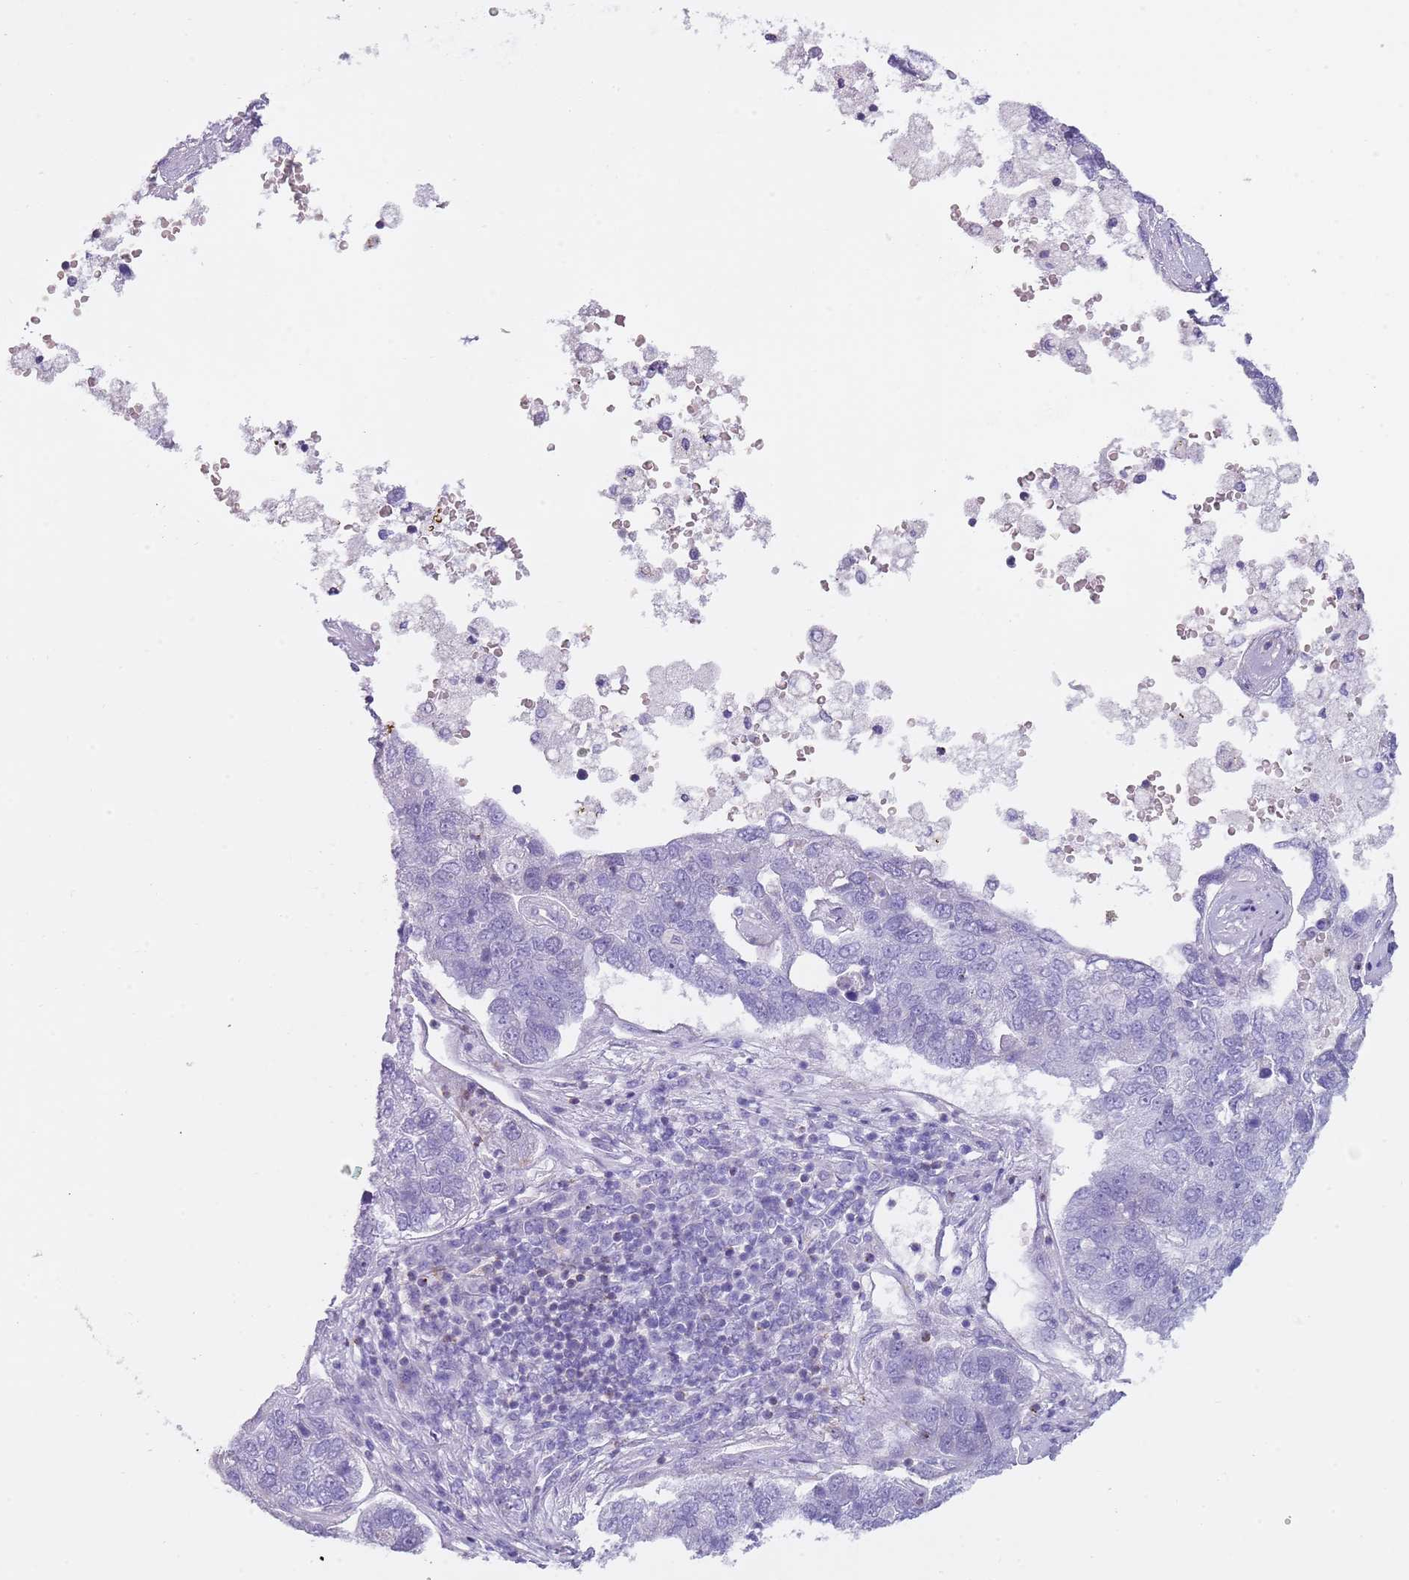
{"staining": {"intensity": "negative", "quantity": "none", "location": "none"}, "tissue": "pancreatic cancer", "cell_type": "Tumor cells", "image_type": "cancer", "snomed": [{"axis": "morphology", "description": "Adenocarcinoma, NOS"}, {"axis": "topography", "description": "Pancreas"}], "caption": "Immunohistochemistry of human pancreatic cancer demonstrates no staining in tumor cells.", "gene": "NBPF20", "patient": {"sex": "female", "age": 61}}